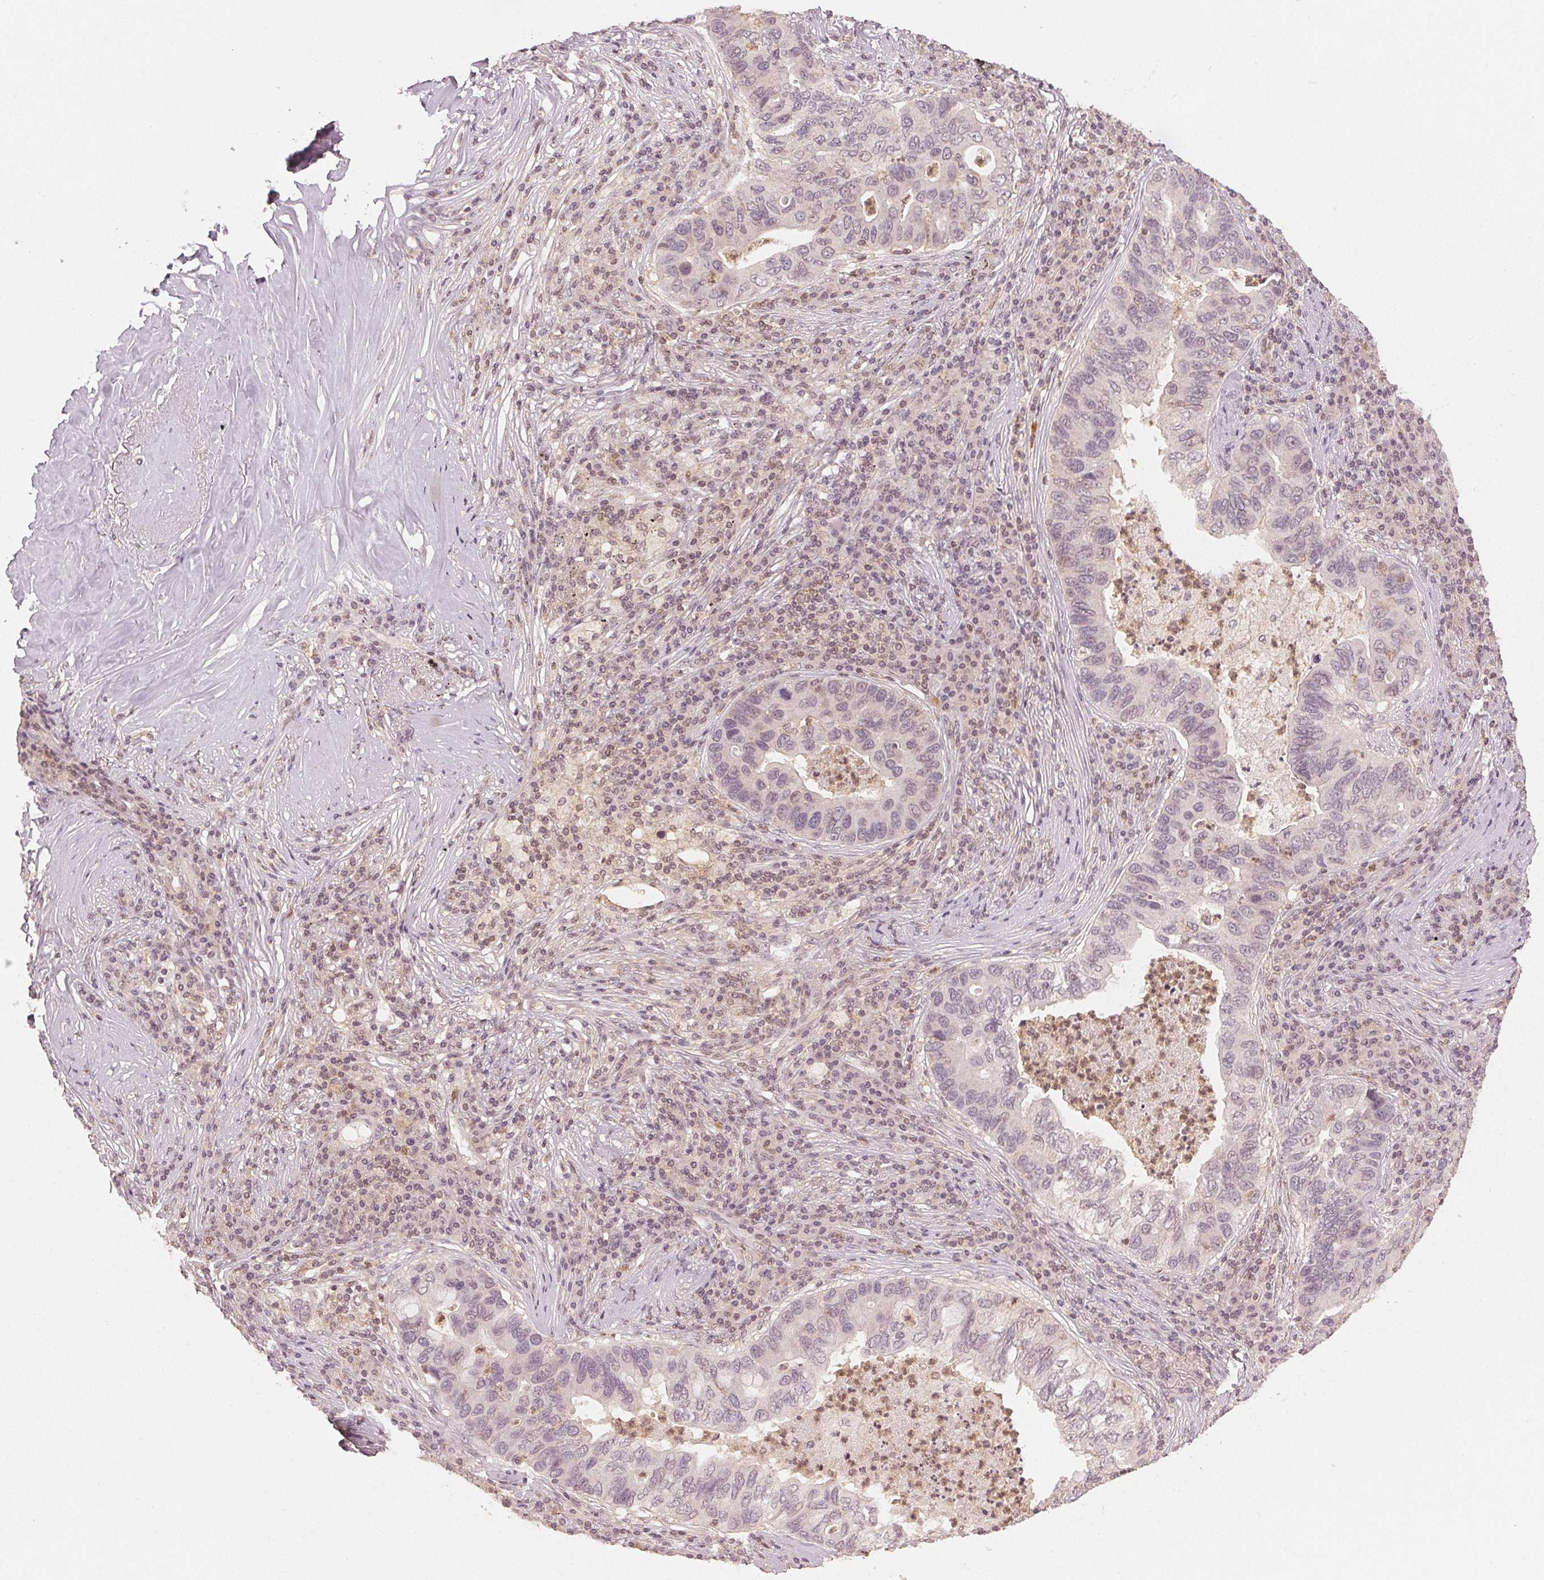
{"staining": {"intensity": "negative", "quantity": "none", "location": "none"}, "tissue": "lung cancer", "cell_type": "Tumor cells", "image_type": "cancer", "snomed": [{"axis": "morphology", "description": "Adenocarcinoma, NOS"}, {"axis": "morphology", "description": "Adenocarcinoma, metastatic, NOS"}, {"axis": "topography", "description": "Lymph node"}, {"axis": "topography", "description": "Lung"}], "caption": "Immunohistochemistry (IHC) image of neoplastic tissue: human metastatic adenocarcinoma (lung) stained with DAB exhibits no significant protein expression in tumor cells.", "gene": "MAPK14", "patient": {"sex": "female", "age": 54}}